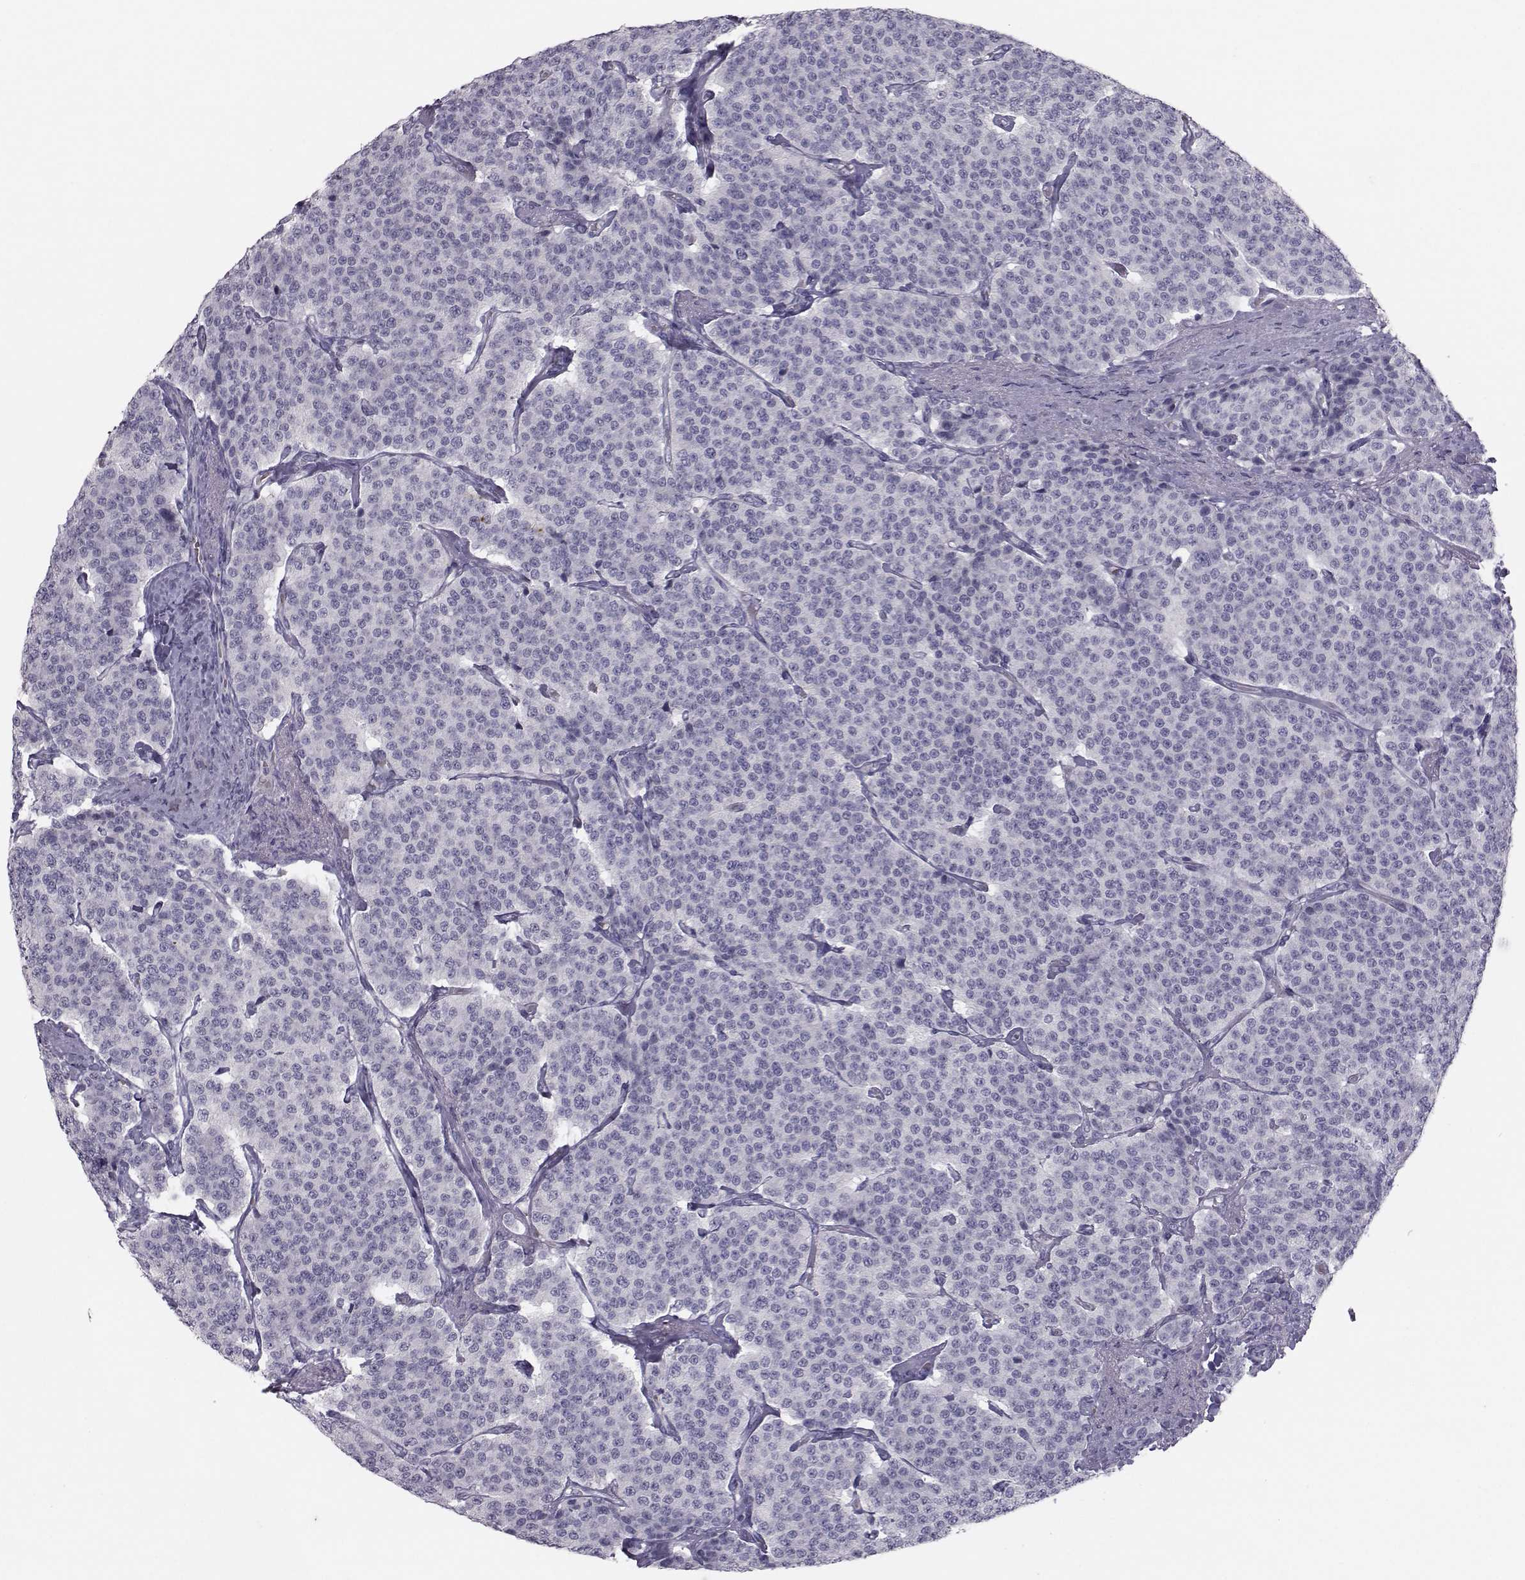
{"staining": {"intensity": "negative", "quantity": "none", "location": "none"}, "tissue": "carcinoid", "cell_type": "Tumor cells", "image_type": "cancer", "snomed": [{"axis": "morphology", "description": "Carcinoid, malignant, NOS"}, {"axis": "topography", "description": "Small intestine"}], "caption": "There is no significant staining in tumor cells of malignant carcinoid.", "gene": "GARIN3", "patient": {"sex": "female", "age": 58}}